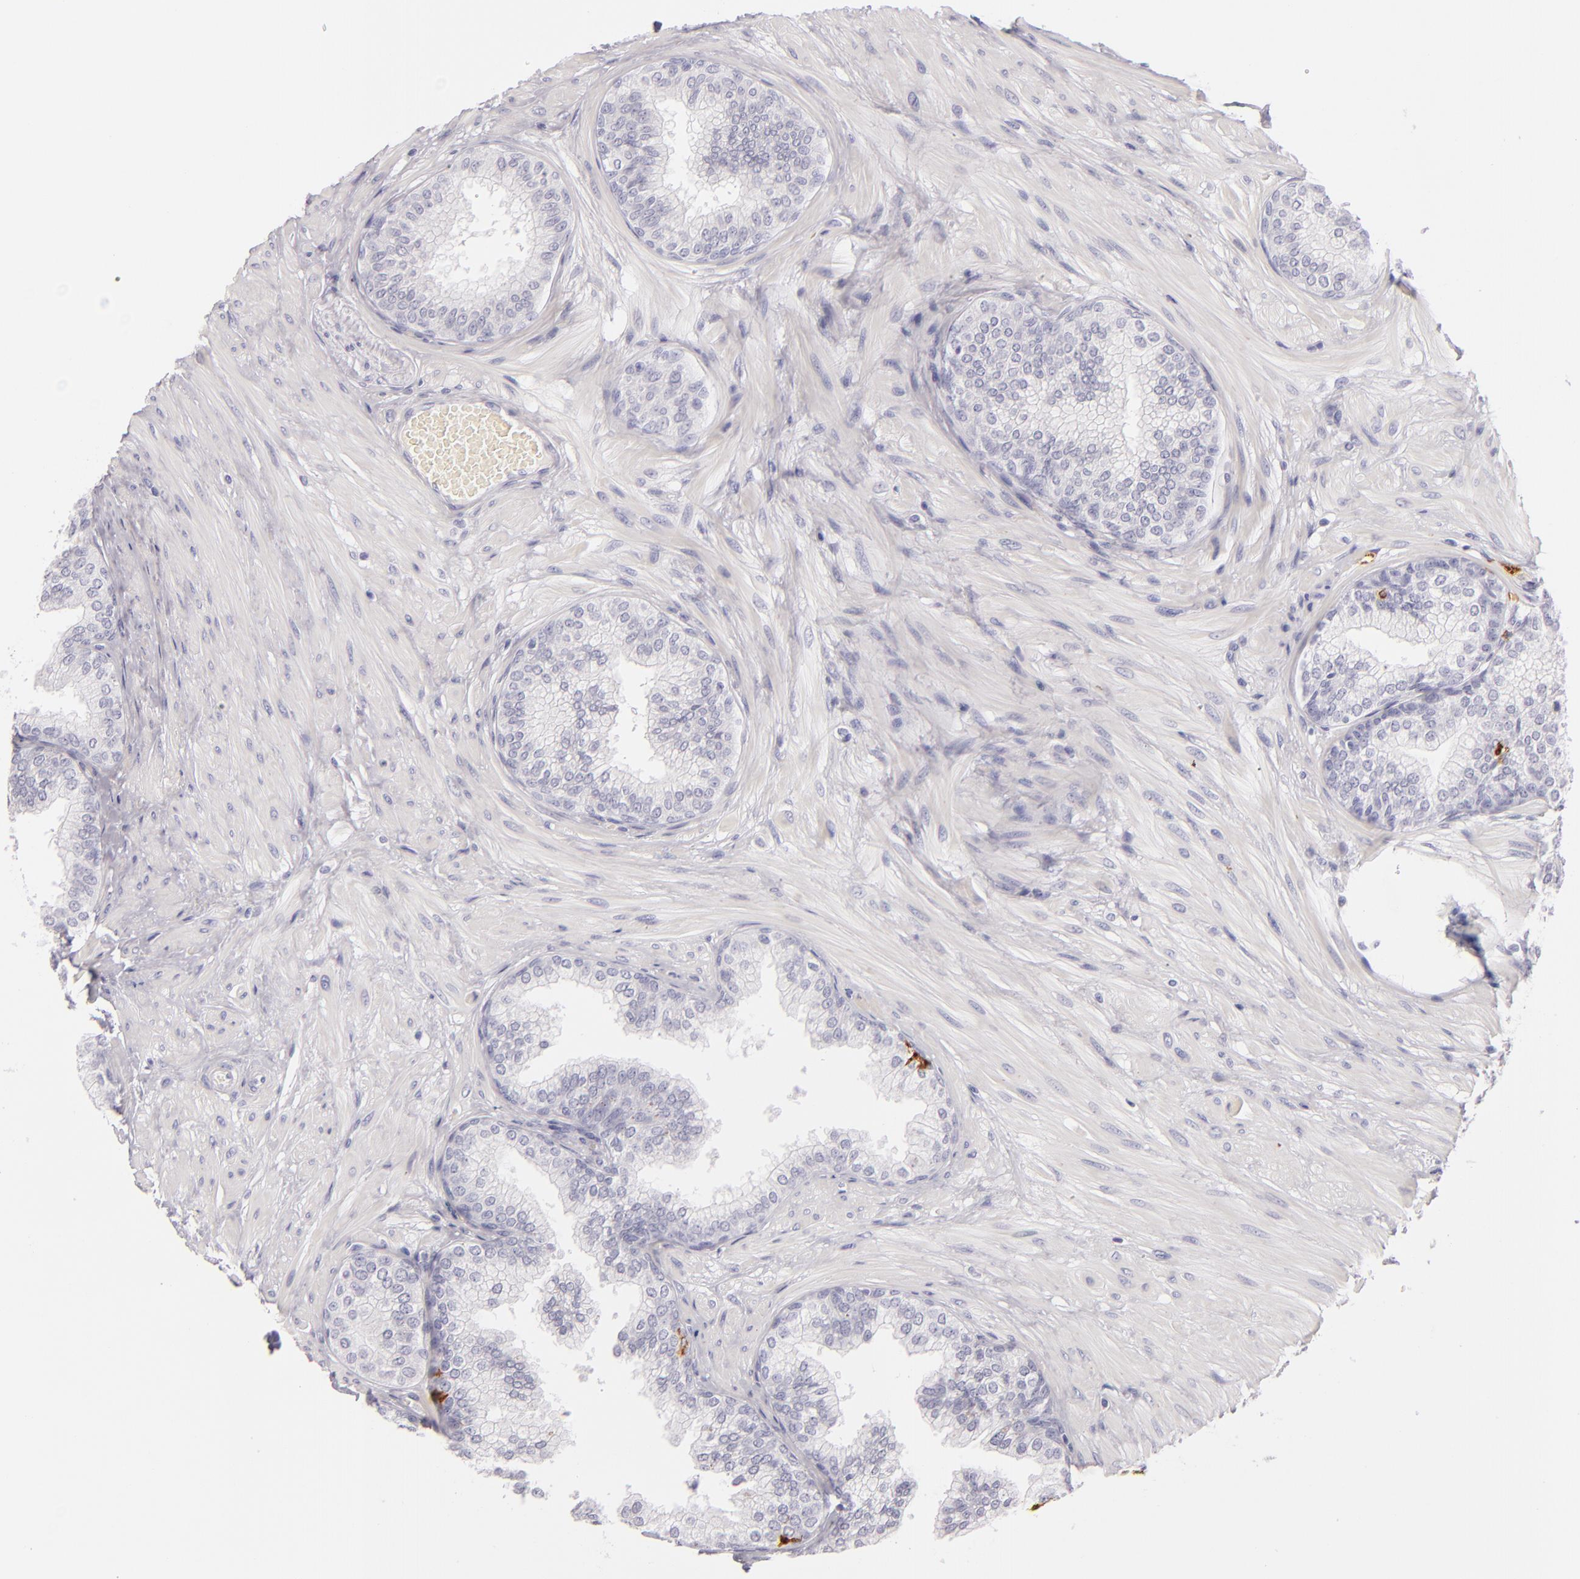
{"staining": {"intensity": "negative", "quantity": "none", "location": "none"}, "tissue": "prostate", "cell_type": "Glandular cells", "image_type": "normal", "snomed": [{"axis": "morphology", "description": "Normal tissue, NOS"}, {"axis": "topography", "description": "Prostate"}], "caption": "An image of prostate stained for a protein displays no brown staining in glandular cells. The staining was performed using DAB (3,3'-diaminobenzidine) to visualize the protein expression in brown, while the nuclei were stained in blue with hematoxylin (Magnification: 20x).", "gene": "CD207", "patient": {"sex": "male", "age": 60}}